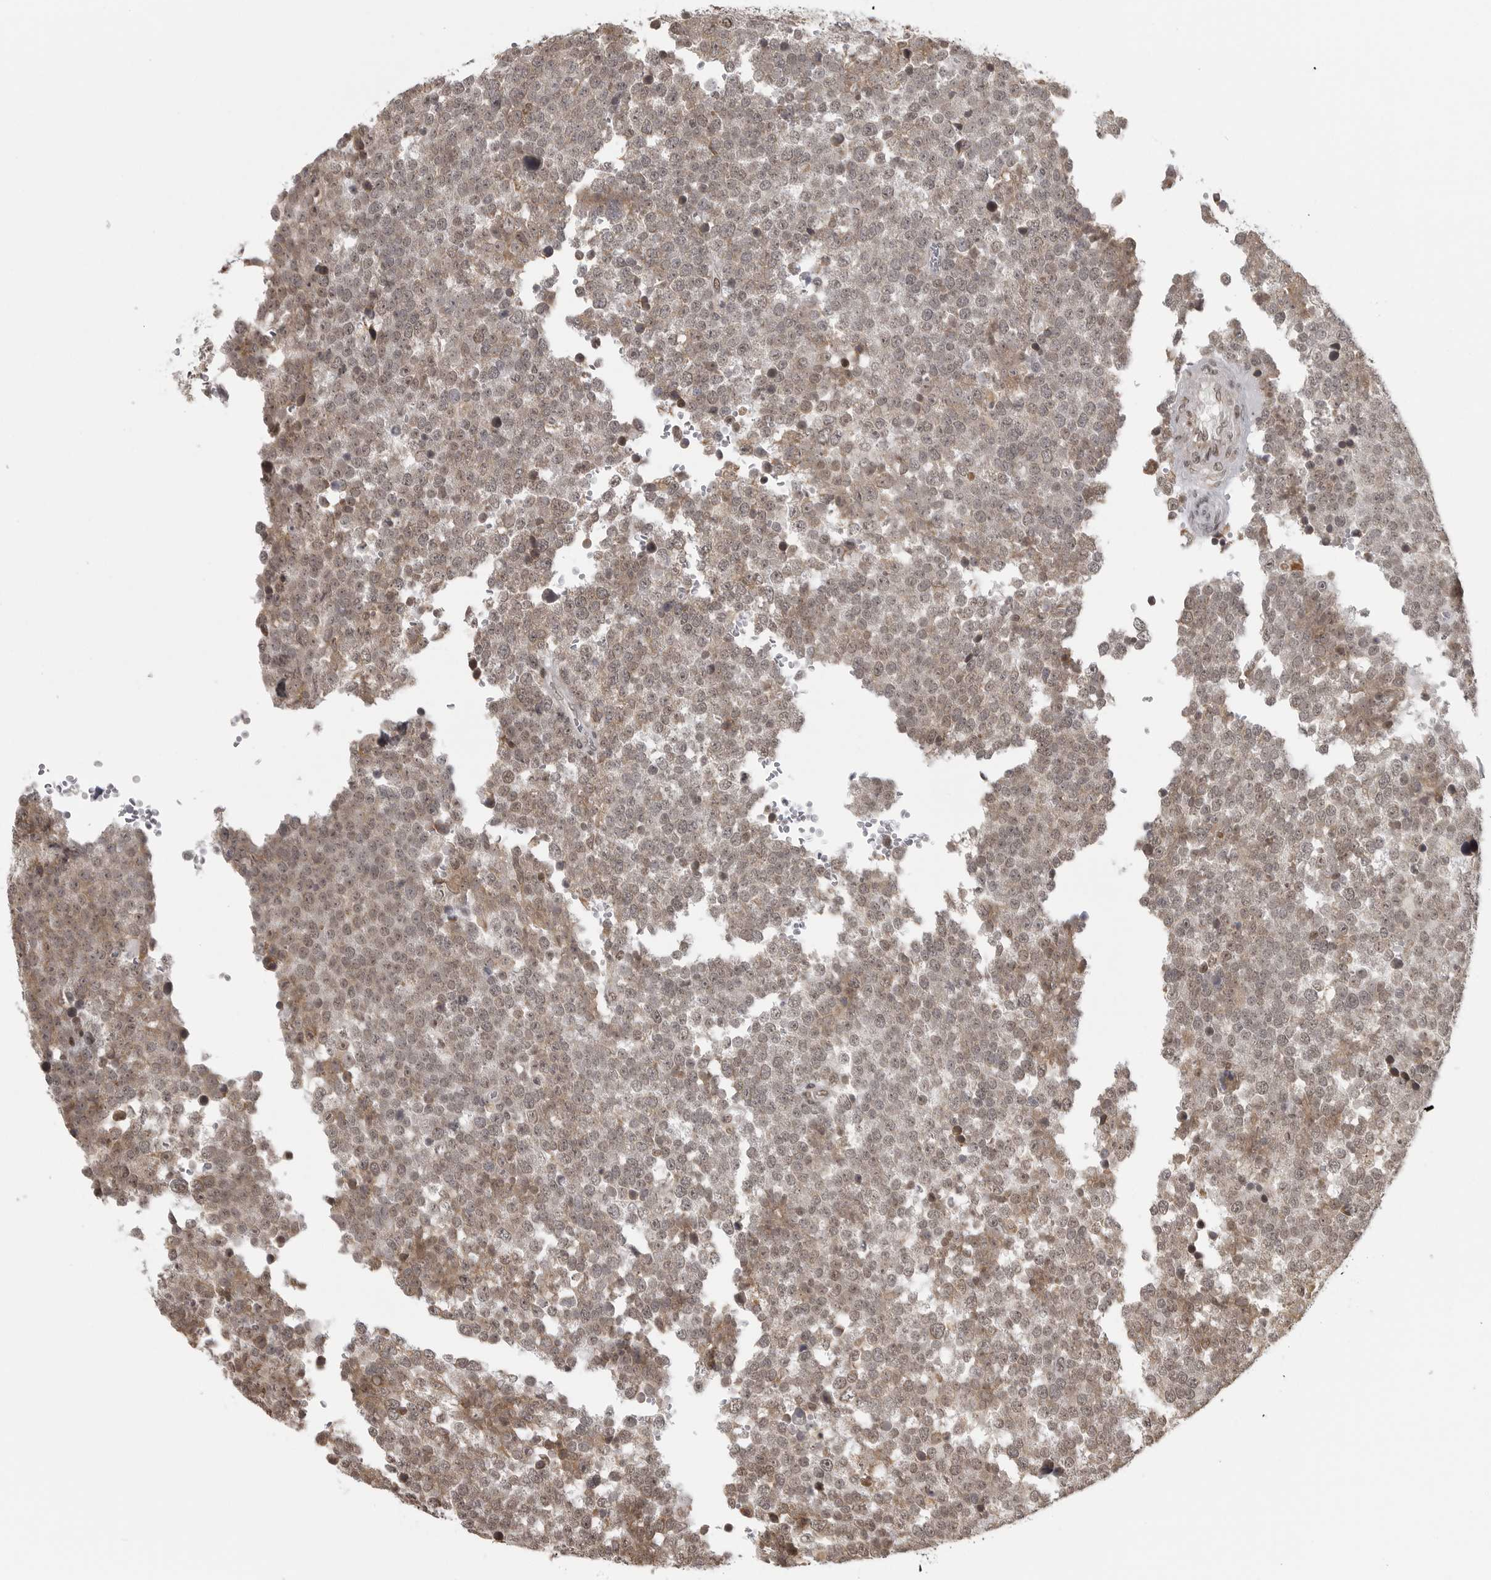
{"staining": {"intensity": "weak", "quantity": ">75%", "location": "nuclear"}, "tissue": "testis cancer", "cell_type": "Tumor cells", "image_type": "cancer", "snomed": [{"axis": "morphology", "description": "Seminoma, NOS"}, {"axis": "topography", "description": "Testis"}], "caption": "This micrograph reveals IHC staining of human seminoma (testis), with low weak nuclear positivity in about >75% of tumor cells.", "gene": "ISG20L2", "patient": {"sex": "male", "age": 71}}